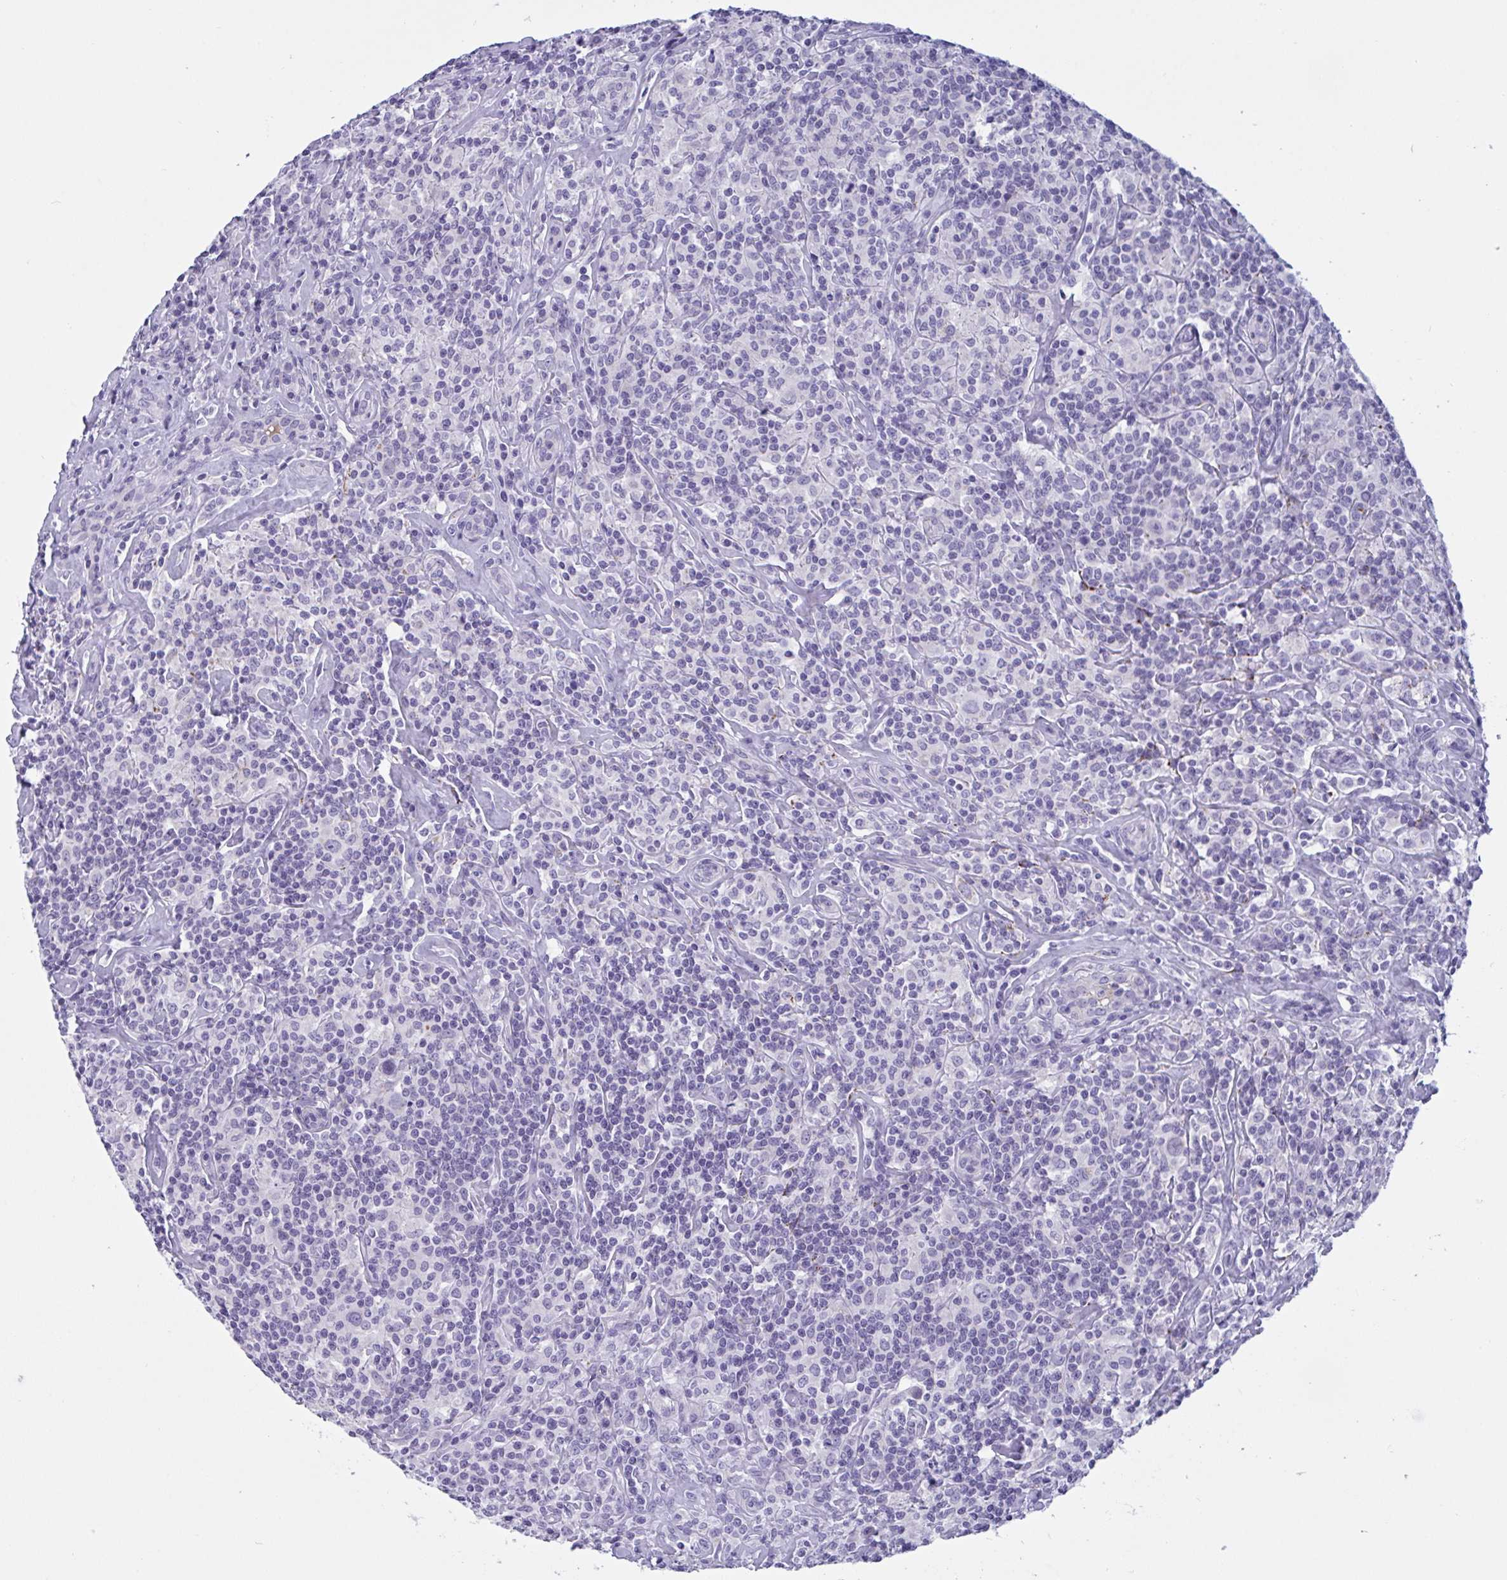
{"staining": {"intensity": "negative", "quantity": "none", "location": "none"}, "tissue": "lymphoma", "cell_type": "Tumor cells", "image_type": "cancer", "snomed": [{"axis": "morphology", "description": "Hodgkin's disease, NOS"}, {"axis": "morphology", "description": "Hodgkin's lymphoma, nodular sclerosis"}, {"axis": "topography", "description": "Lymph node"}], "caption": "DAB immunohistochemical staining of human lymphoma displays no significant staining in tumor cells.", "gene": "OXLD1", "patient": {"sex": "female", "age": 10}}